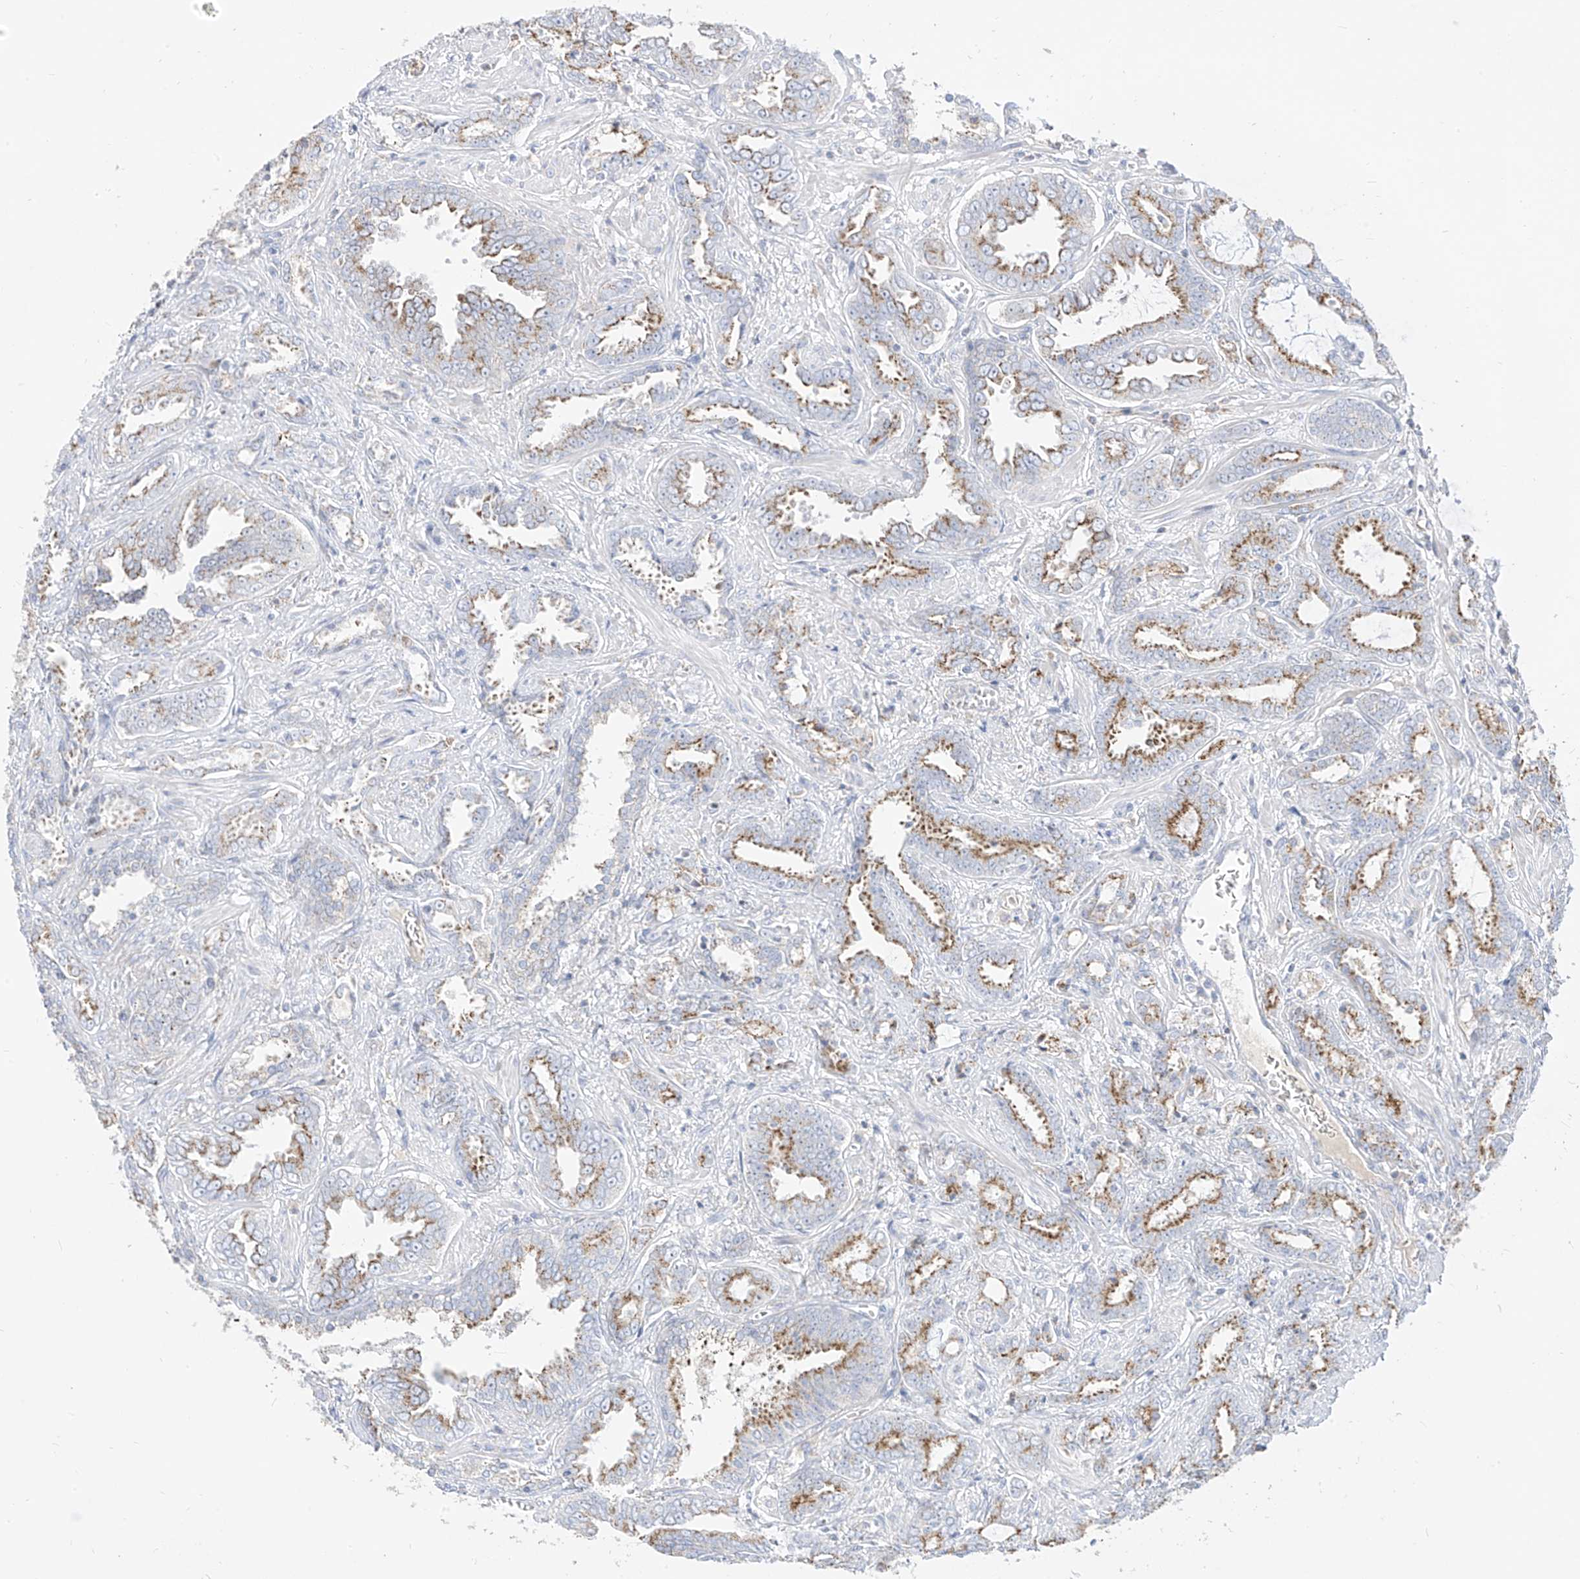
{"staining": {"intensity": "moderate", "quantity": ">75%", "location": "cytoplasmic/membranous"}, "tissue": "prostate cancer", "cell_type": "Tumor cells", "image_type": "cancer", "snomed": [{"axis": "morphology", "description": "Adenocarcinoma, High grade"}, {"axis": "topography", "description": "Prostate and seminal vesicle, NOS"}], "caption": "Prostate cancer stained for a protein (brown) shows moderate cytoplasmic/membranous positive staining in approximately >75% of tumor cells.", "gene": "RASA2", "patient": {"sex": "male", "age": 67}}